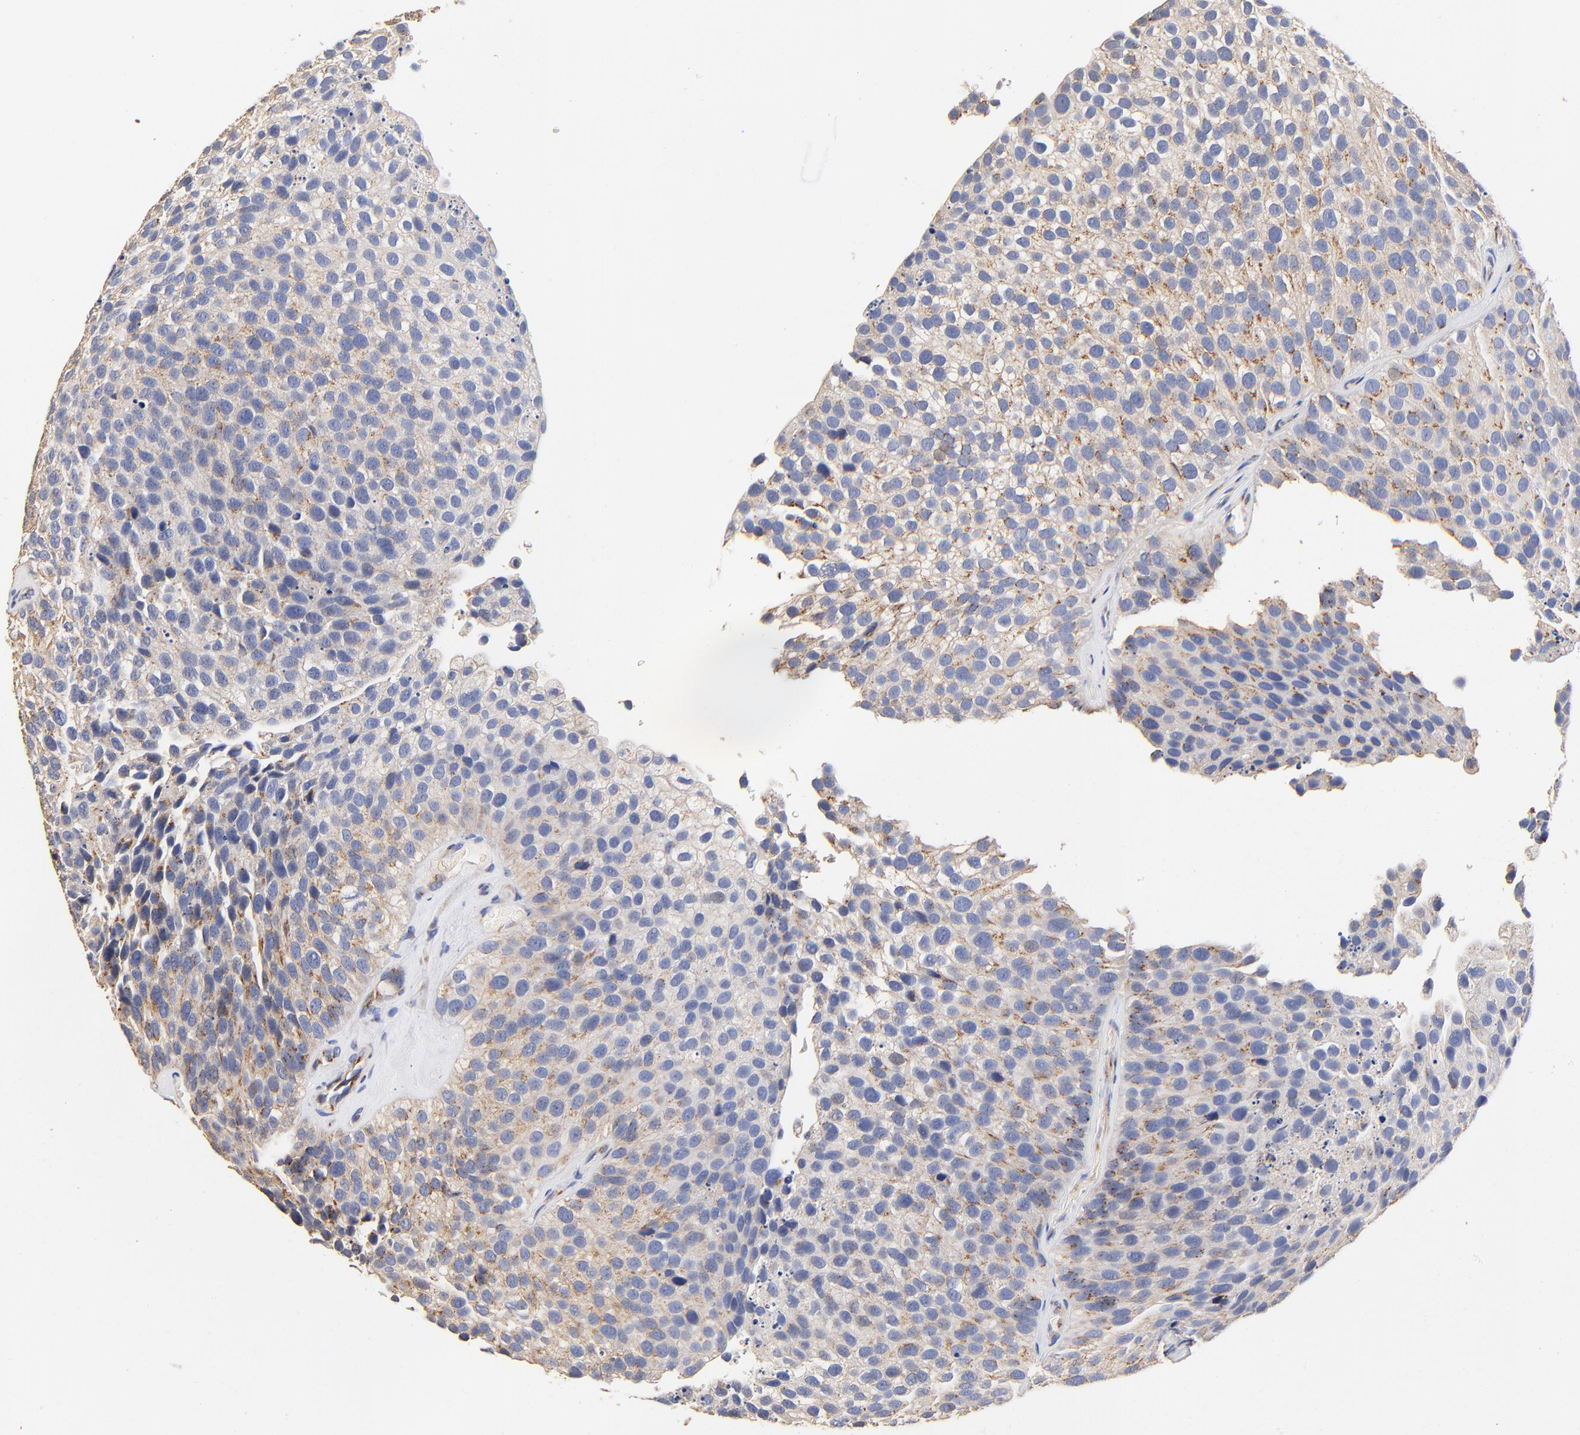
{"staining": {"intensity": "weak", "quantity": ">75%", "location": "cytoplasmic/membranous"}, "tissue": "urothelial cancer", "cell_type": "Tumor cells", "image_type": "cancer", "snomed": [{"axis": "morphology", "description": "Urothelial carcinoma, High grade"}, {"axis": "topography", "description": "Urinary bladder"}], "caption": "Immunohistochemistry (DAB (3,3'-diaminobenzidine)) staining of urothelial carcinoma (high-grade) shows weak cytoplasmic/membranous protein staining in approximately >75% of tumor cells.", "gene": "FMNL3", "patient": {"sex": "male", "age": 72}}